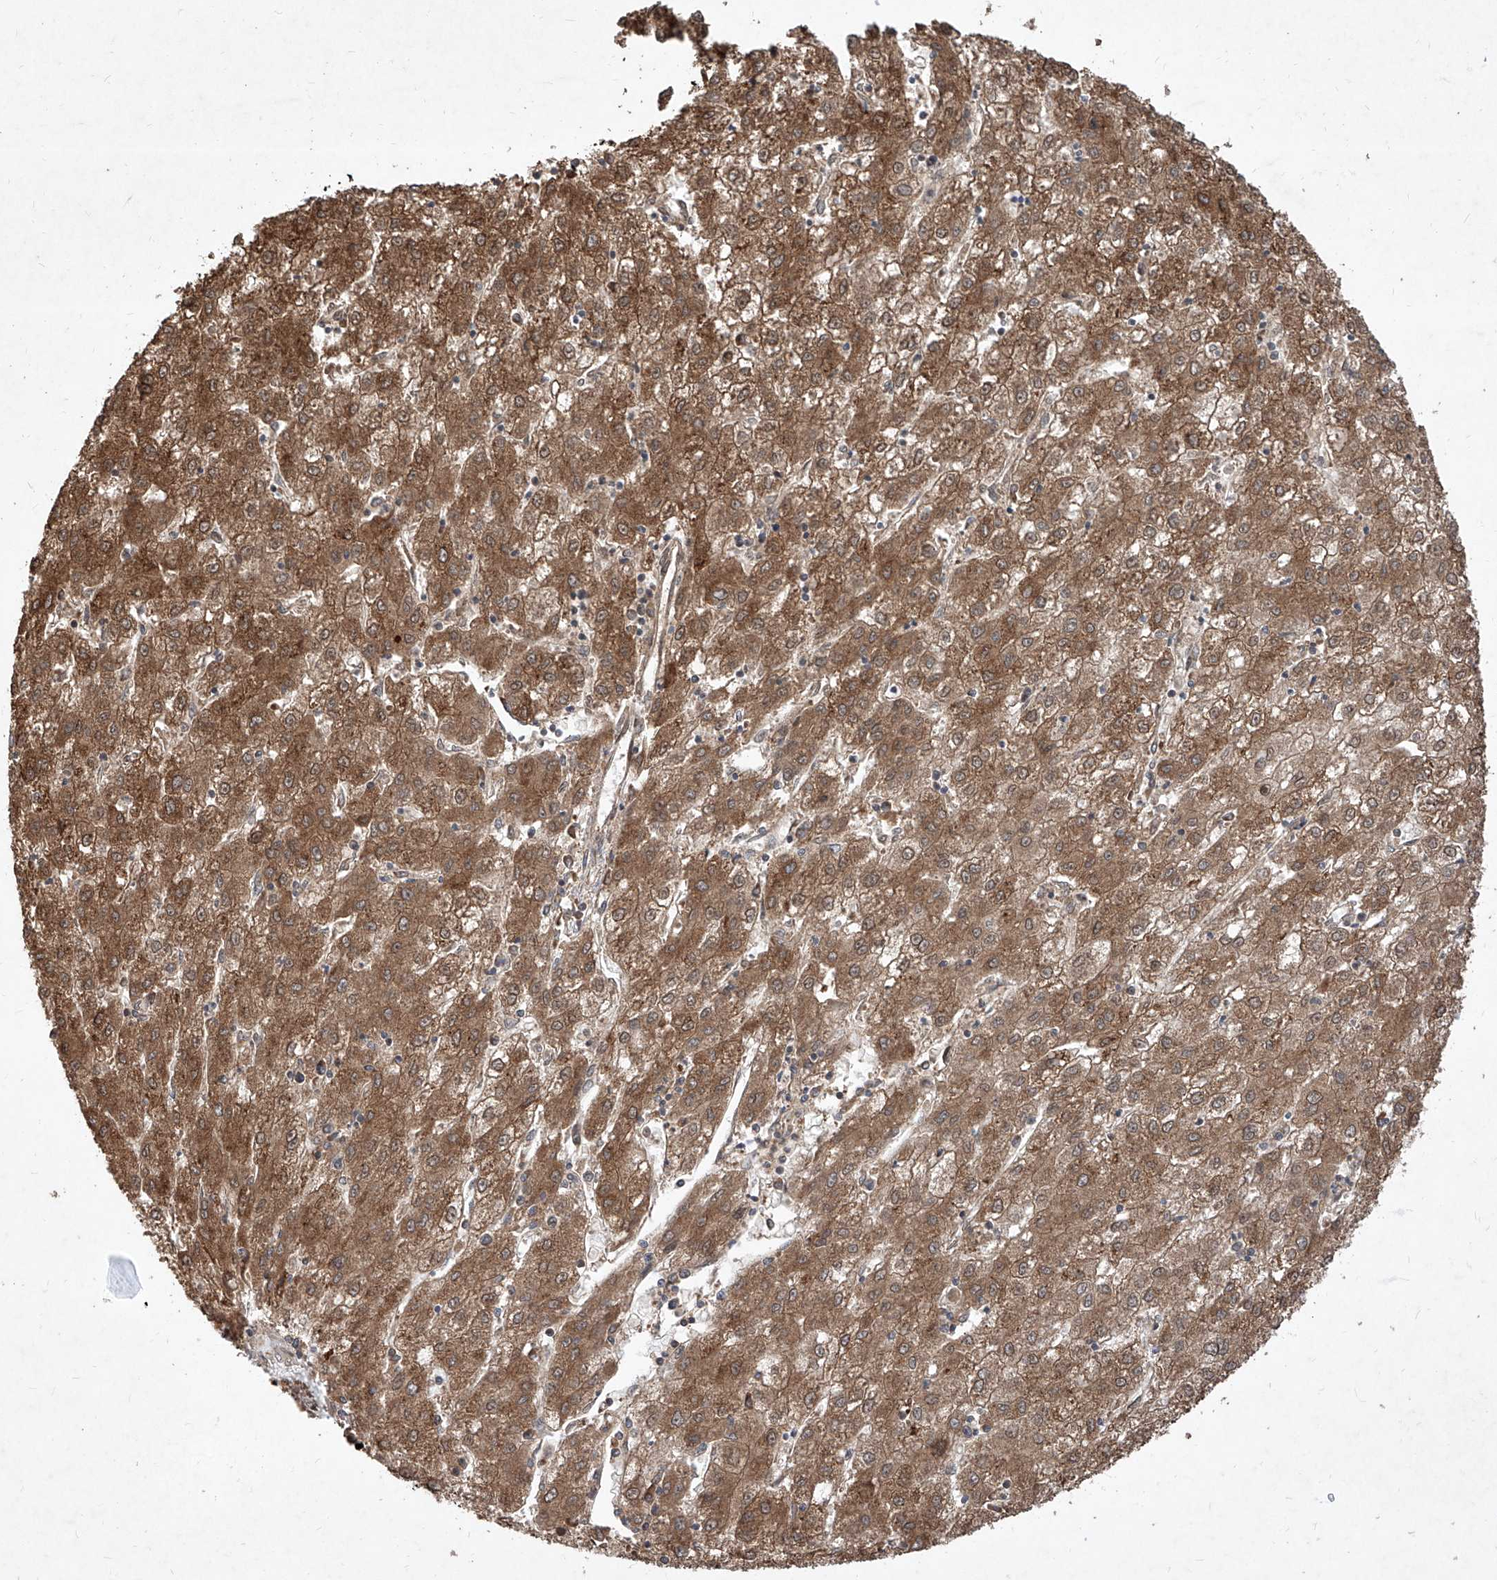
{"staining": {"intensity": "moderate", "quantity": ">75%", "location": "cytoplasmic/membranous"}, "tissue": "liver cancer", "cell_type": "Tumor cells", "image_type": "cancer", "snomed": [{"axis": "morphology", "description": "Carcinoma, Hepatocellular, NOS"}, {"axis": "topography", "description": "Liver"}], "caption": "Protein expression analysis of liver hepatocellular carcinoma shows moderate cytoplasmic/membranous expression in approximately >75% of tumor cells. Using DAB (3,3'-diaminobenzidine) (brown) and hematoxylin (blue) stains, captured at high magnification using brightfield microscopy.", "gene": "MAGED2", "patient": {"sex": "male", "age": 72}}